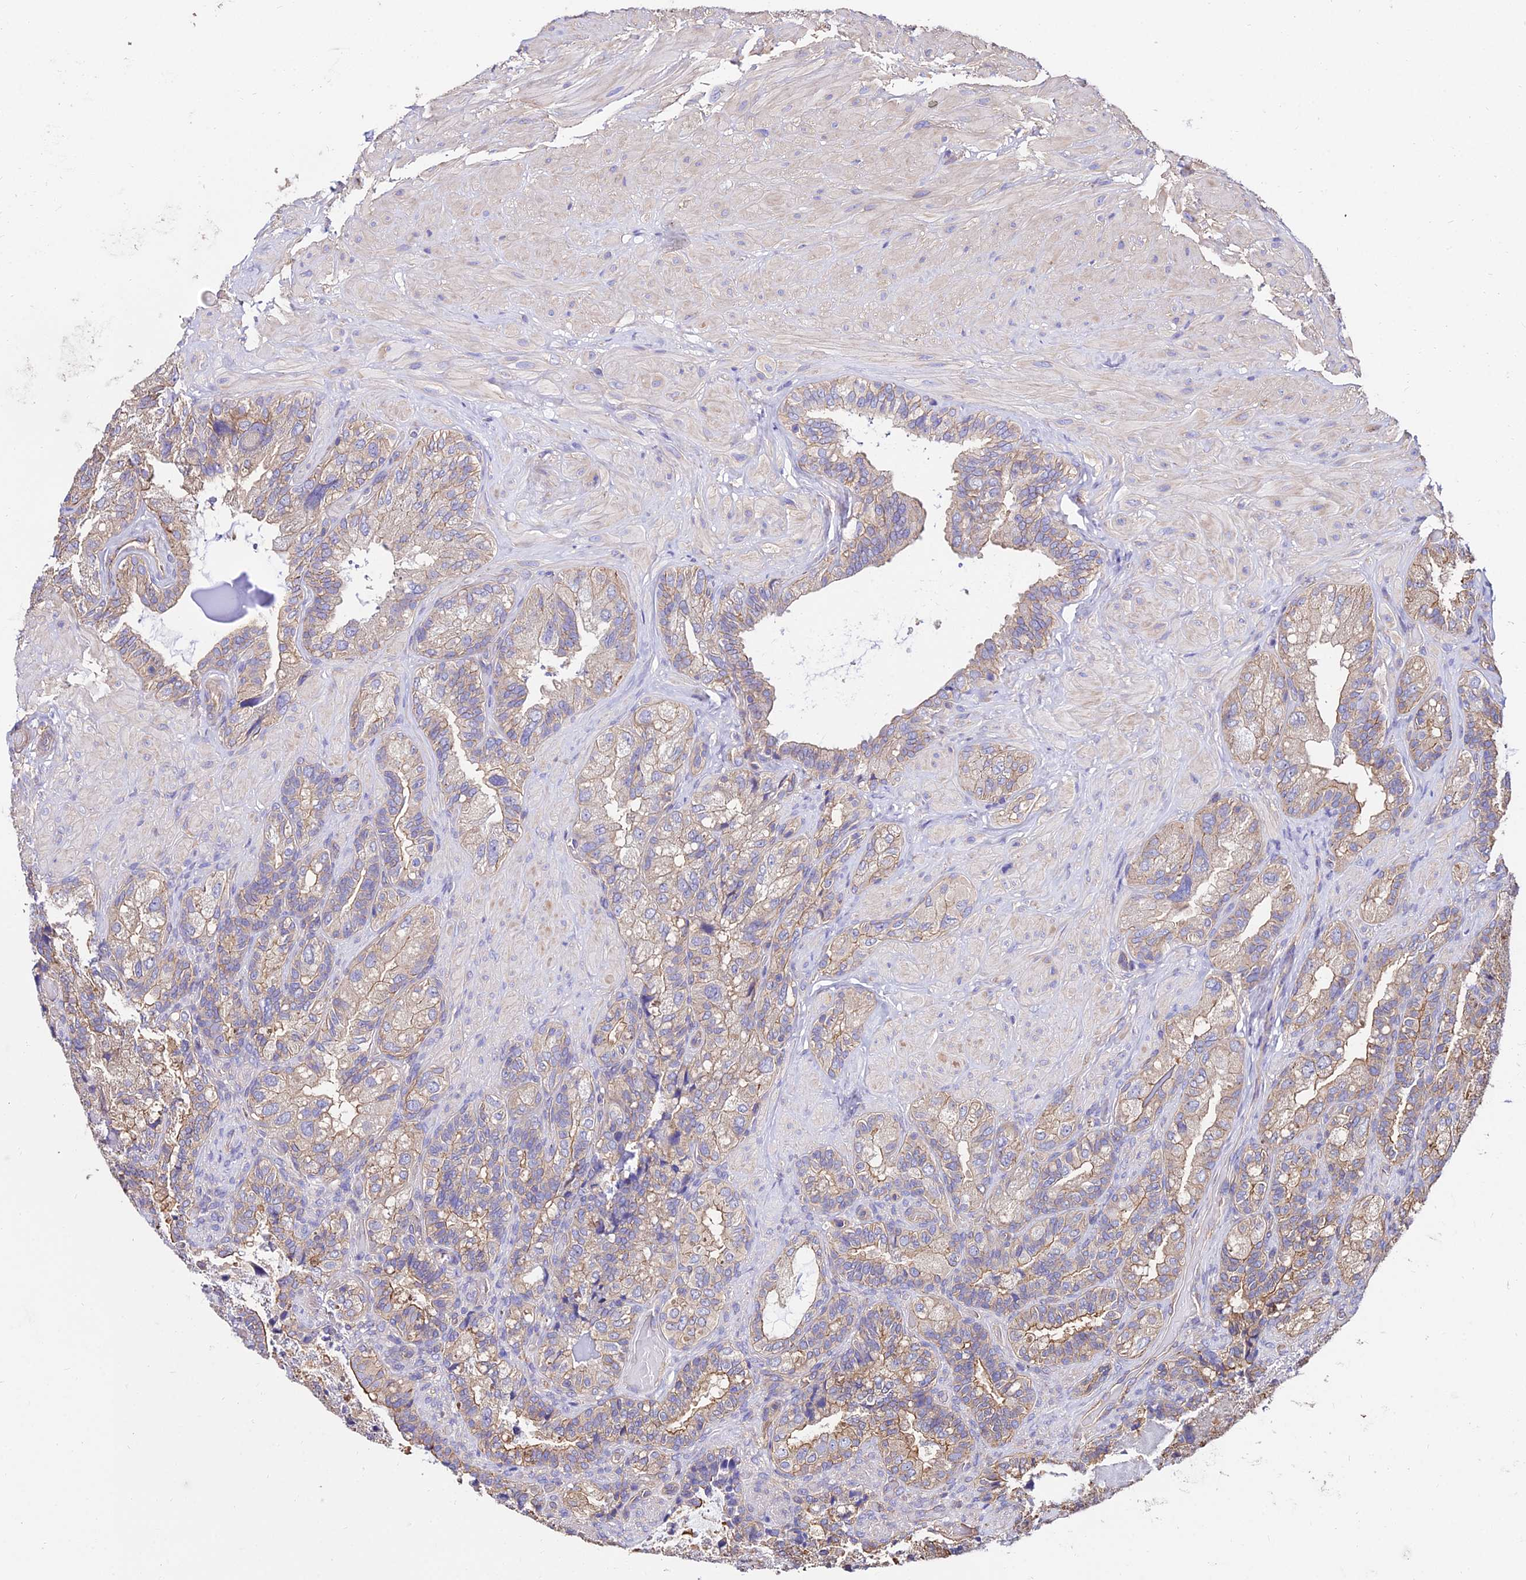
{"staining": {"intensity": "weak", "quantity": "25%-75%", "location": "cytoplasmic/membranous"}, "tissue": "seminal vesicle", "cell_type": "Glandular cells", "image_type": "normal", "snomed": [{"axis": "morphology", "description": "Normal tissue, NOS"}, {"axis": "topography", "description": "Prostate and seminal vesicle, NOS"}, {"axis": "topography", "description": "Prostate"}, {"axis": "topography", "description": "Seminal veicle"}], "caption": "Glandular cells demonstrate low levels of weak cytoplasmic/membranous expression in approximately 25%-75% of cells in benign human seminal vesicle. (Stains: DAB in brown, nuclei in blue, Microscopy: brightfield microscopy at high magnification).", "gene": "CALM1", "patient": {"sex": "male", "age": 67}}